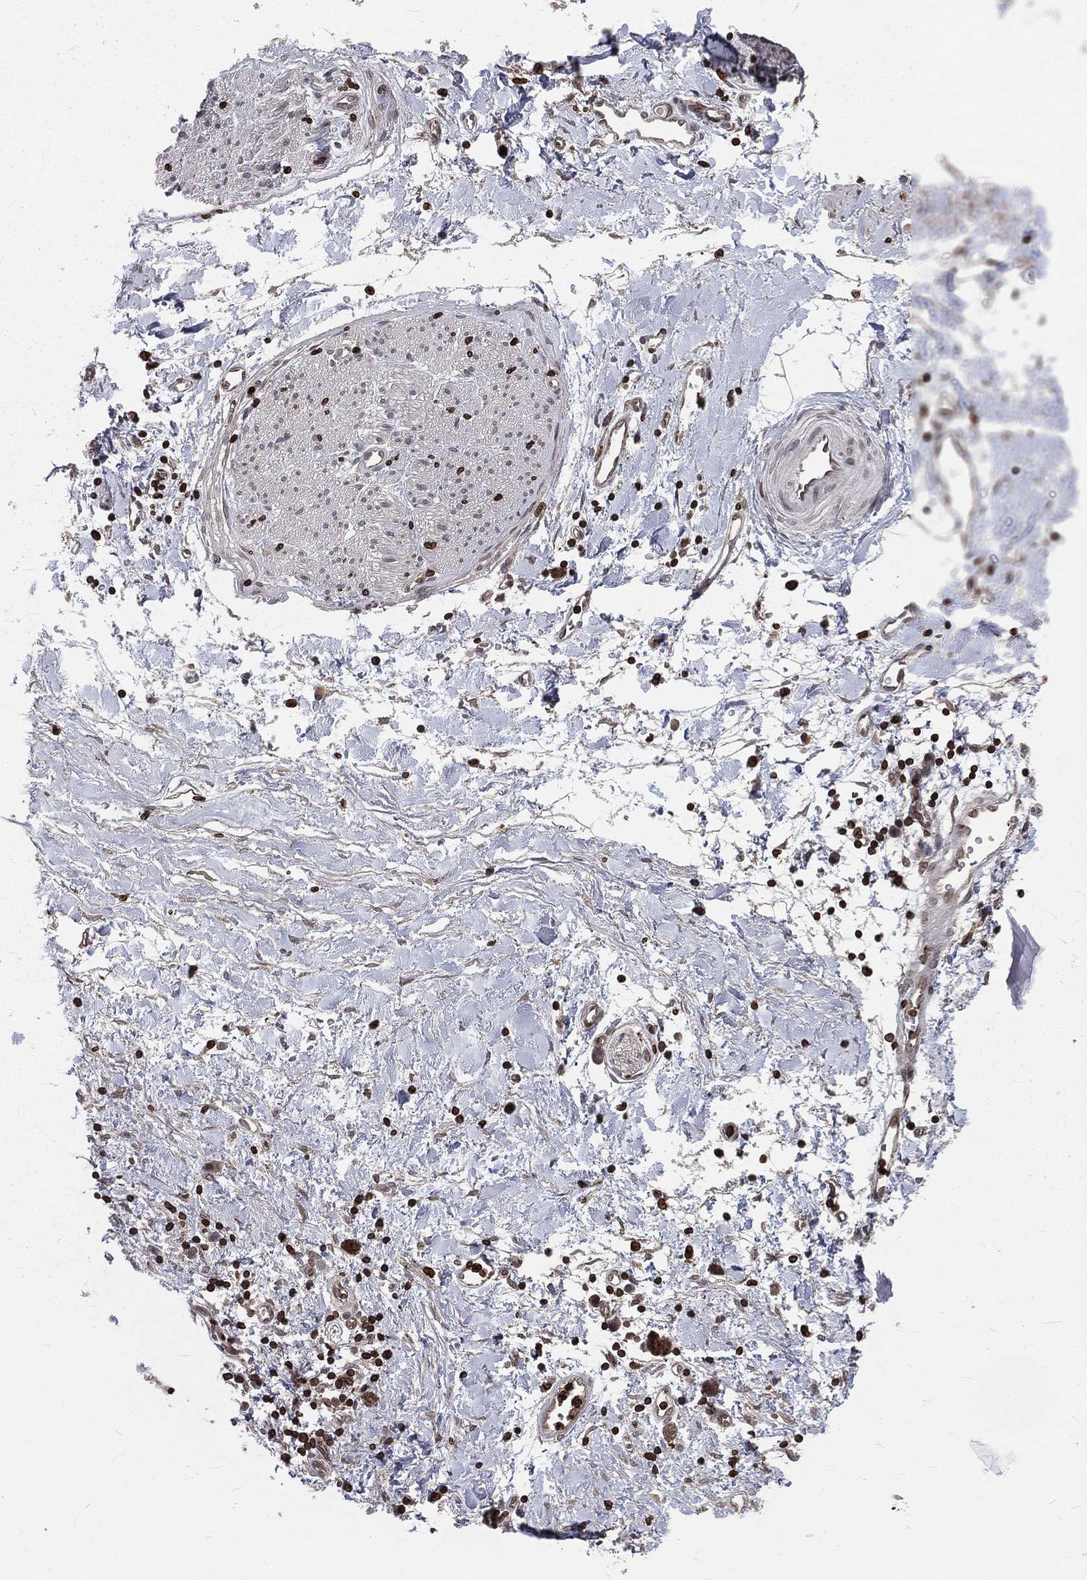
{"staining": {"intensity": "negative", "quantity": "none", "location": "none"}, "tissue": "adipose tissue", "cell_type": "Adipocytes", "image_type": "normal", "snomed": [{"axis": "morphology", "description": "Normal tissue, NOS"}, {"axis": "morphology", "description": "Adenocarcinoma, NOS"}, {"axis": "topography", "description": "Pancreas"}, {"axis": "topography", "description": "Peripheral nerve tissue"}], "caption": "A micrograph of human adipose tissue is negative for staining in adipocytes. (Immunohistochemistry, brightfield microscopy, high magnification).", "gene": "LBR", "patient": {"sex": "male", "age": 61}}